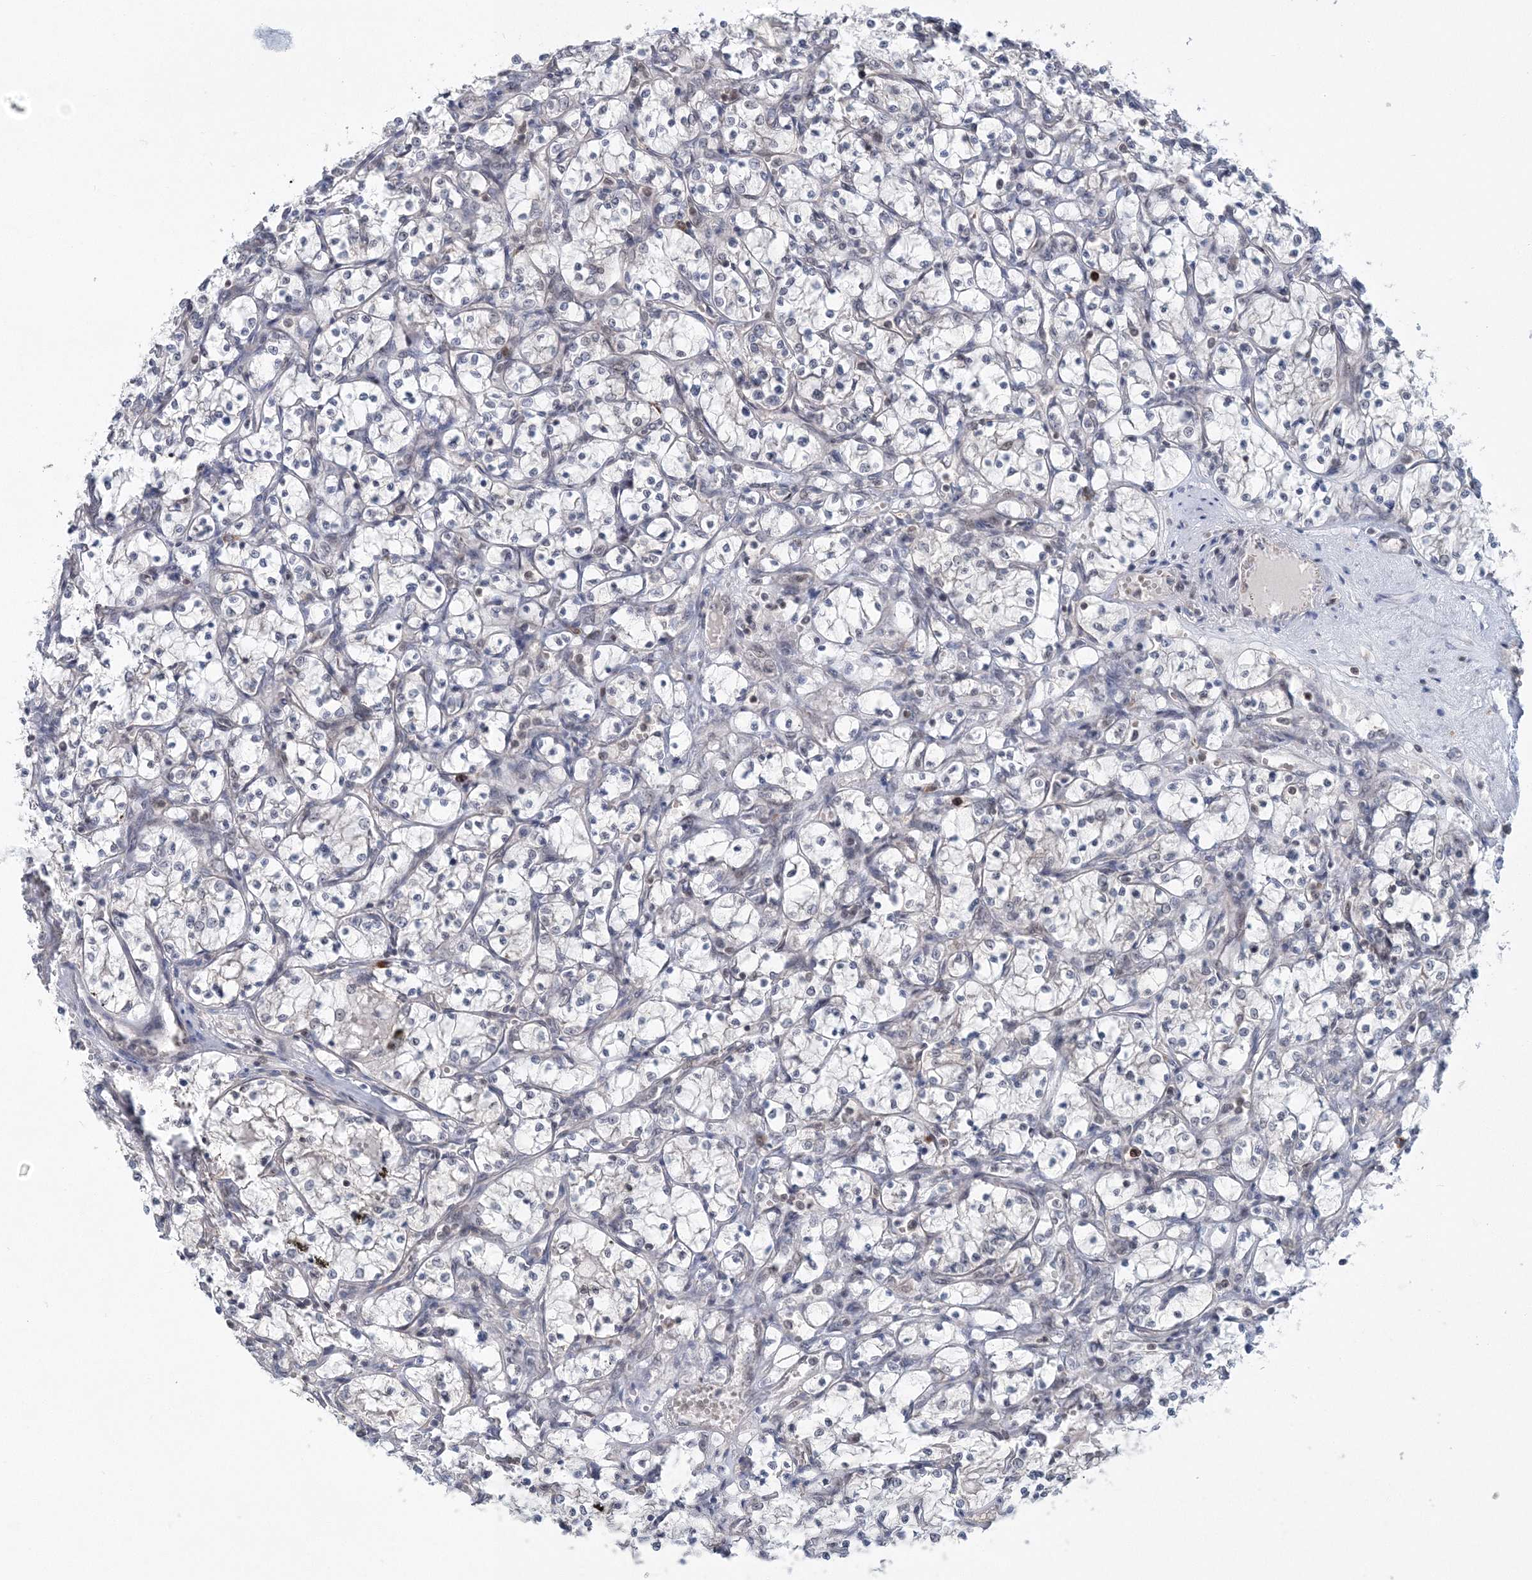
{"staining": {"intensity": "weak", "quantity": "<25%", "location": "nuclear"}, "tissue": "renal cancer", "cell_type": "Tumor cells", "image_type": "cancer", "snomed": [{"axis": "morphology", "description": "Adenocarcinoma, NOS"}, {"axis": "topography", "description": "Kidney"}], "caption": "Tumor cells show no significant protein staining in renal cancer.", "gene": "PDS5A", "patient": {"sex": "female", "age": 69}}